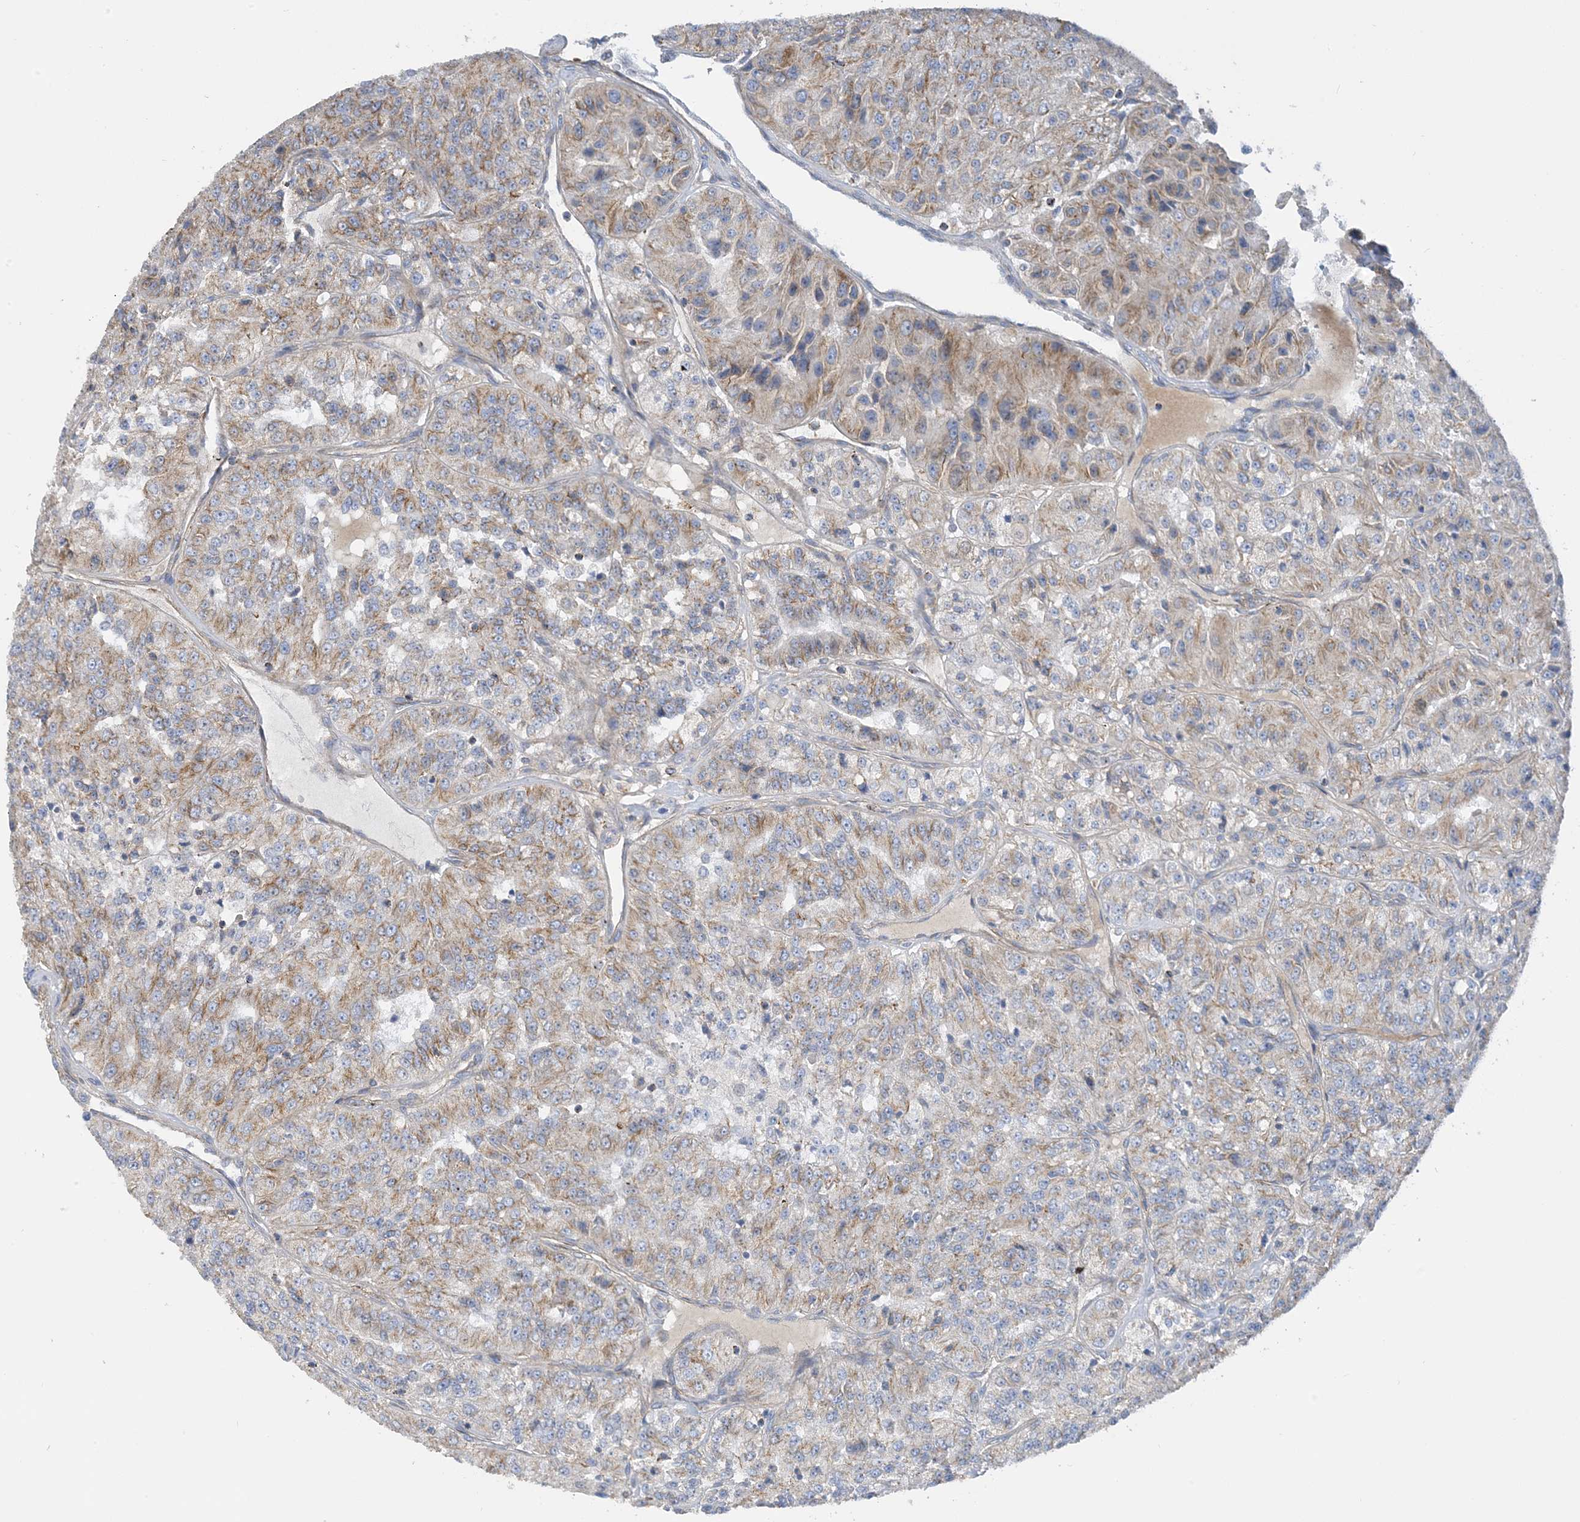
{"staining": {"intensity": "moderate", "quantity": ">75%", "location": "cytoplasmic/membranous"}, "tissue": "renal cancer", "cell_type": "Tumor cells", "image_type": "cancer", "snomed": [{"axis": "morphology", "description": "Adenocarcinoma, NOS"}, {"axis": "topography", "description": "Kidney"}], "caption": "Immunohistochemical staining of adenocarcinoma (renal) displays medium levels of moderate cytoplasmic/membranous staining in approximately >75% of tumor cells.", "gene": "CALHM5", "patient": {"sex": "female", "age": 63}}